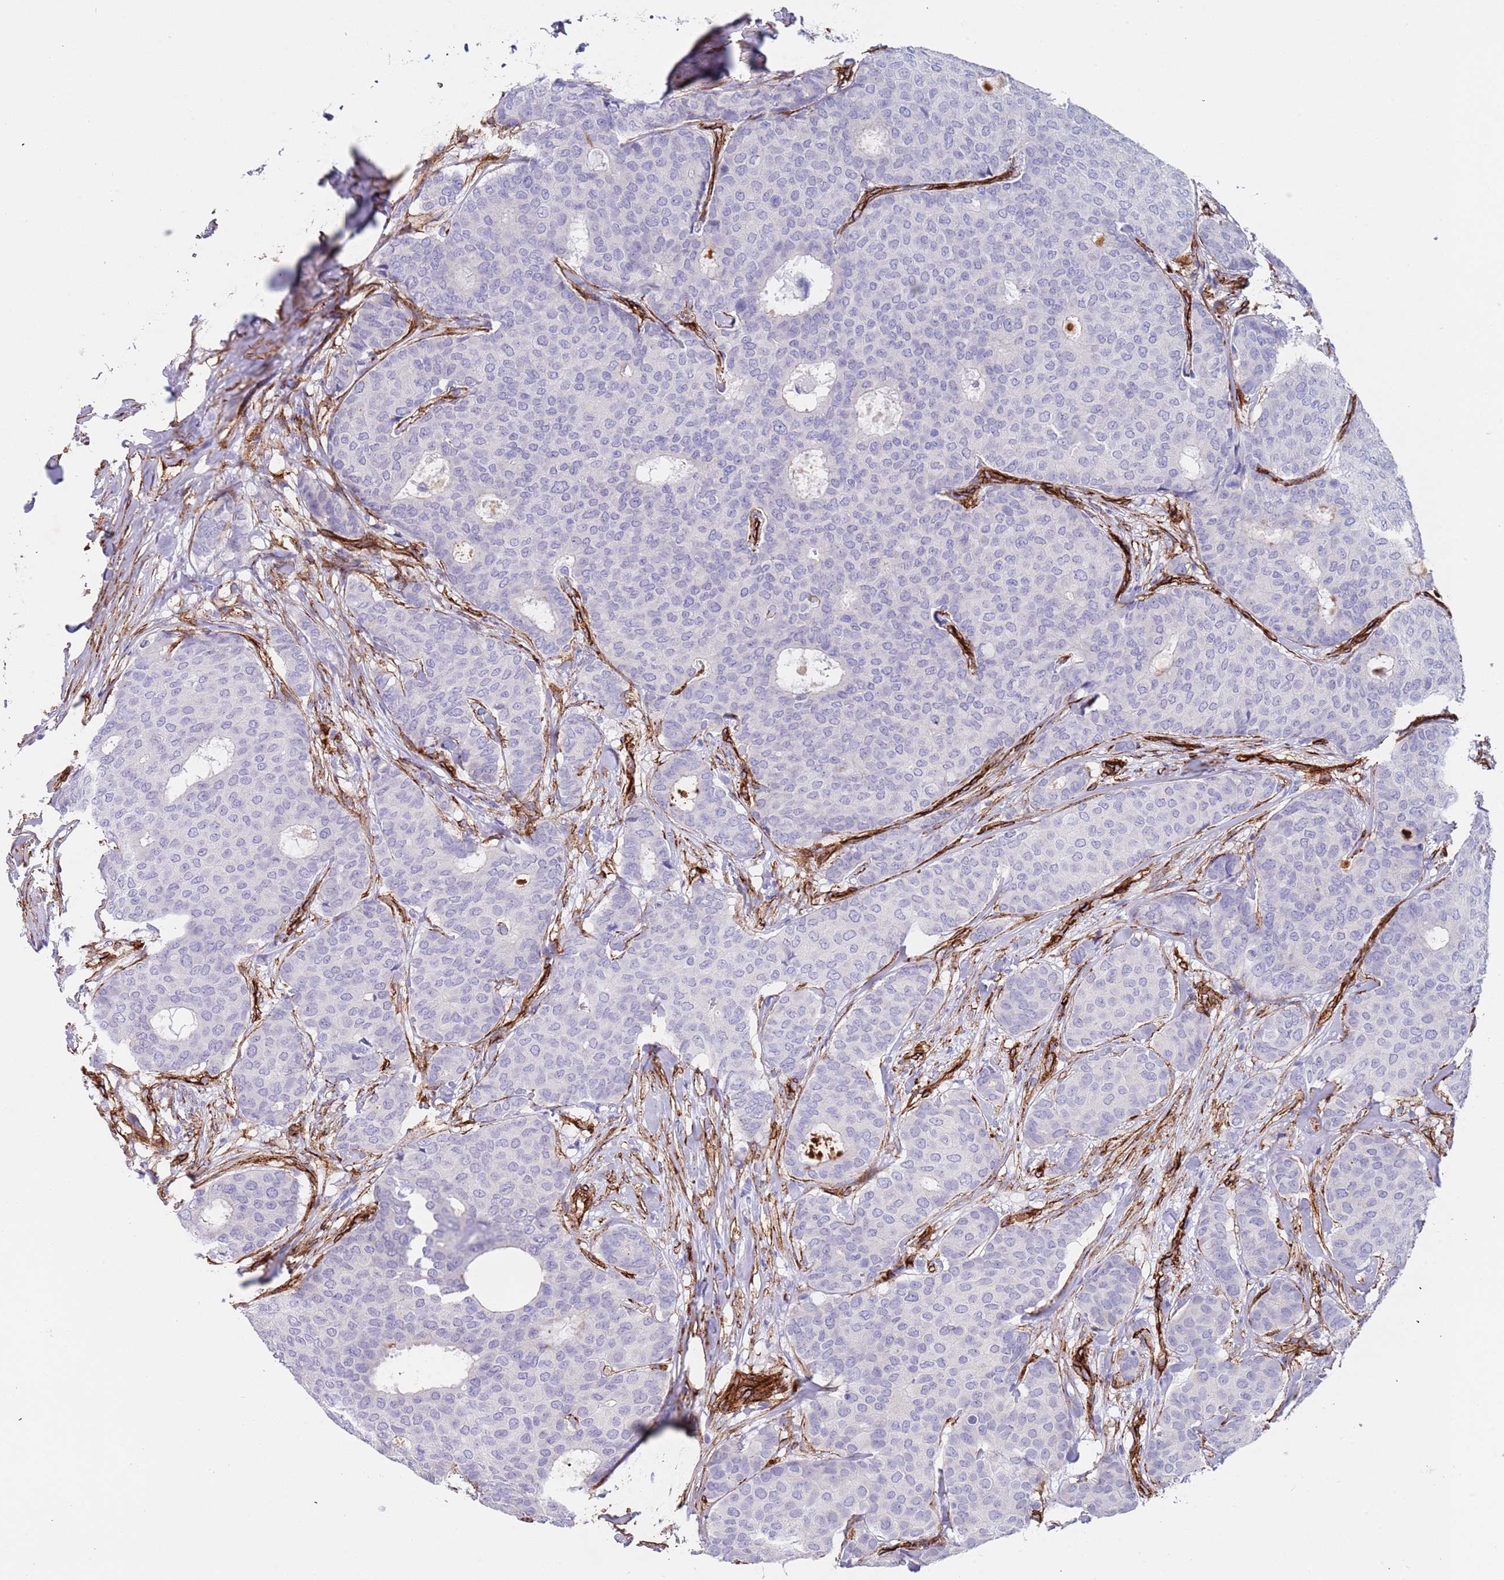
{"staining": {"intensity": "negative", "quantity": "none", "location": "none"}, "tissue": "breast cancer", "cell_type": "Tumor cells", "image_type": "cancer", "snomed": [{"axis": "morphology", "description": "Duct carcinoma"}, {"axis": "topography", "description": "Breast"}], "caption": "DAB immunohistochemical staining of human breast cancer (intraductal carcinoma) exhibits no significant staining in tumor cells.", "gene": "CAV2", "patient": {"sex": "female", "age": 75}}